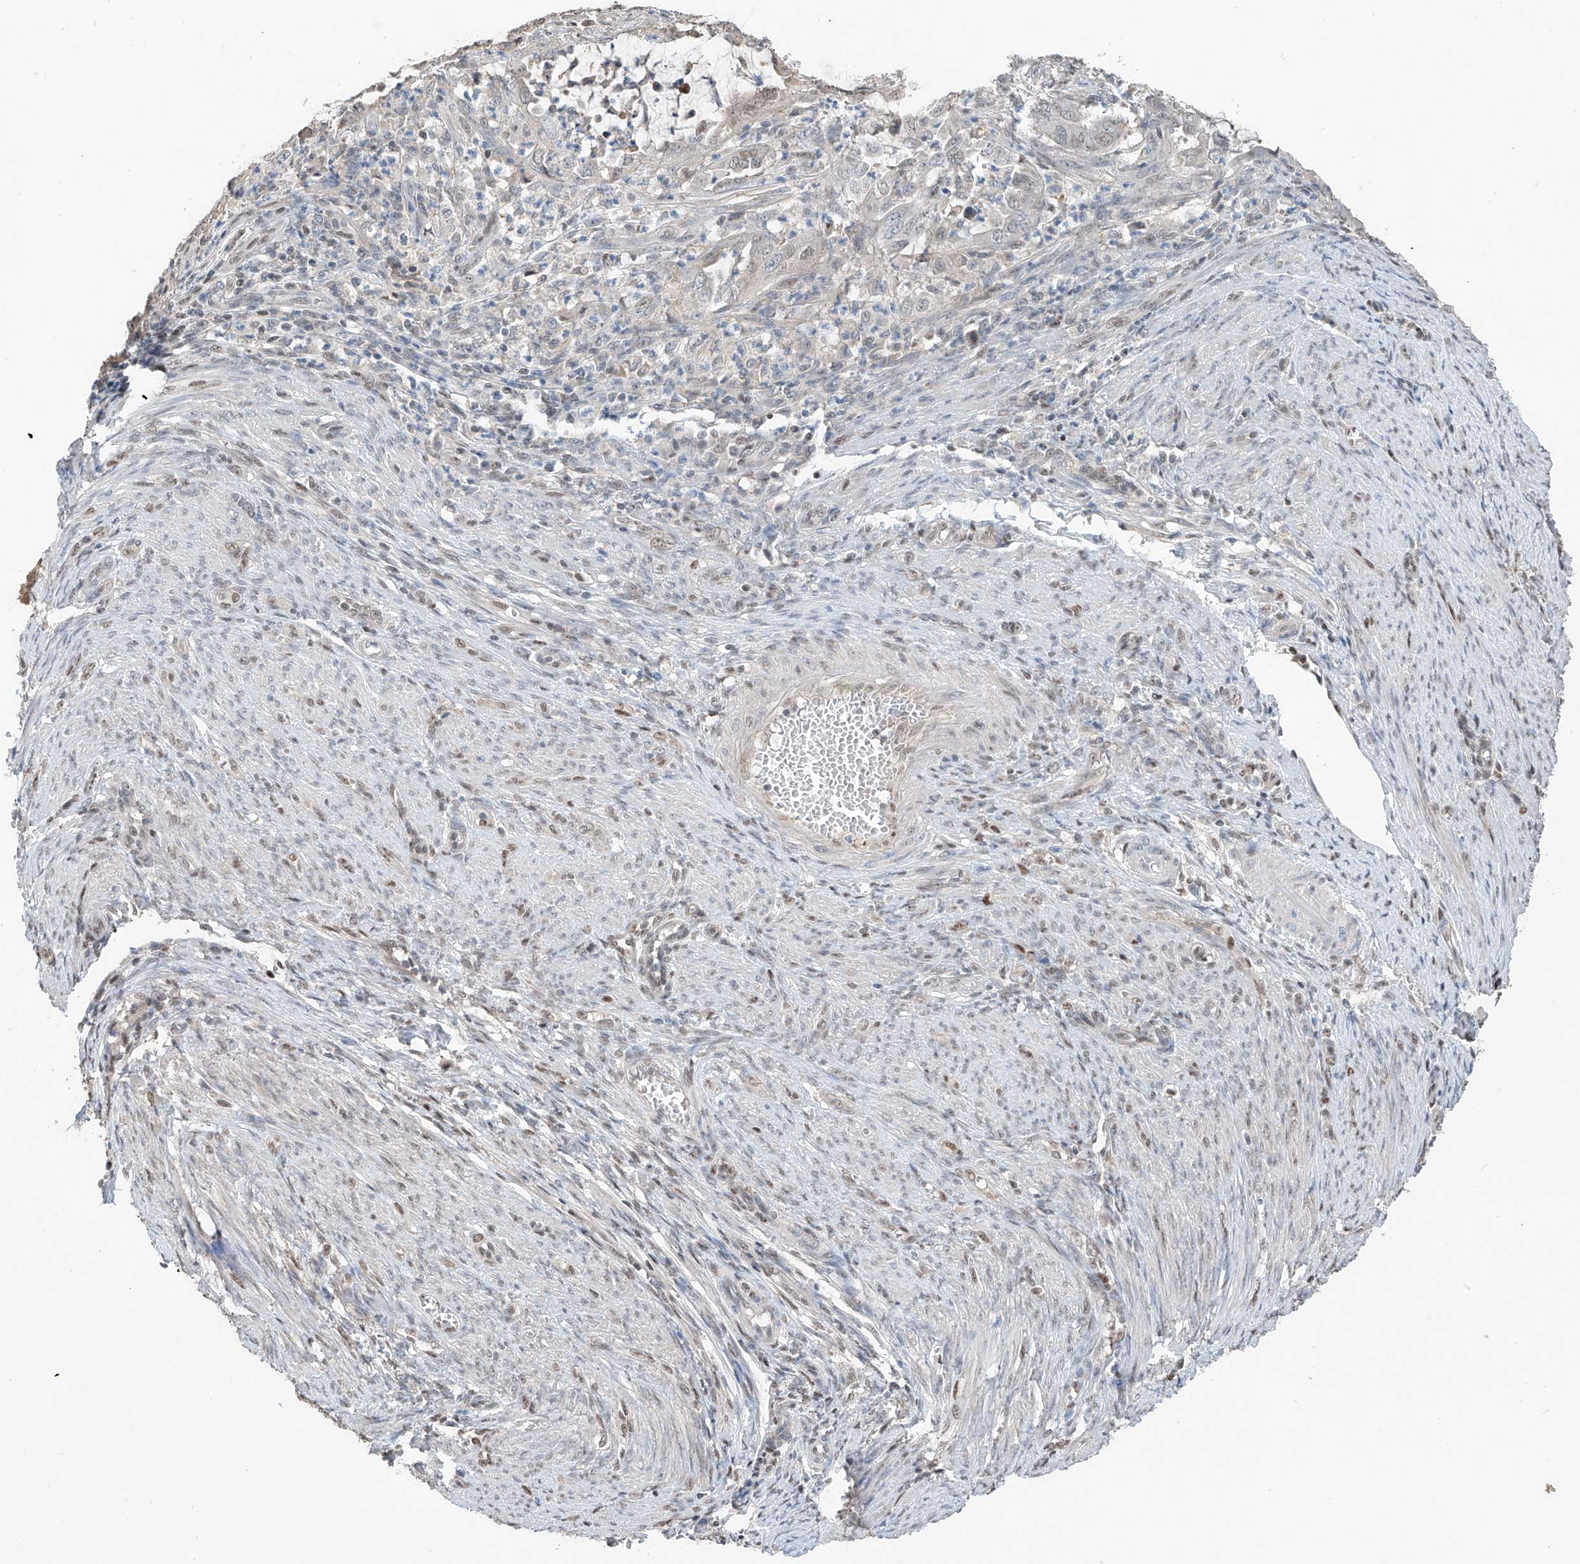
{"staining": {"intensity": "weak", "quantity": "<25%", "location": "nuclear"}, "tissue": "endometrial cancer", "cell_type": "Tumor cells", "image_type": "cancer", "snomed": [{"axis": "morphology", "description": "Adenocarcinoma, NOS"}, {"axis": "topography", "description": "Endometrium"}], "caption": "Immunohistochemistry image of adenocarcinoma (endometrial) stained for a protein (brown), which exhibits no positivity in tumor cells.", "gene": "PMM1", "patient": {"sex": "female", "age": 51}}